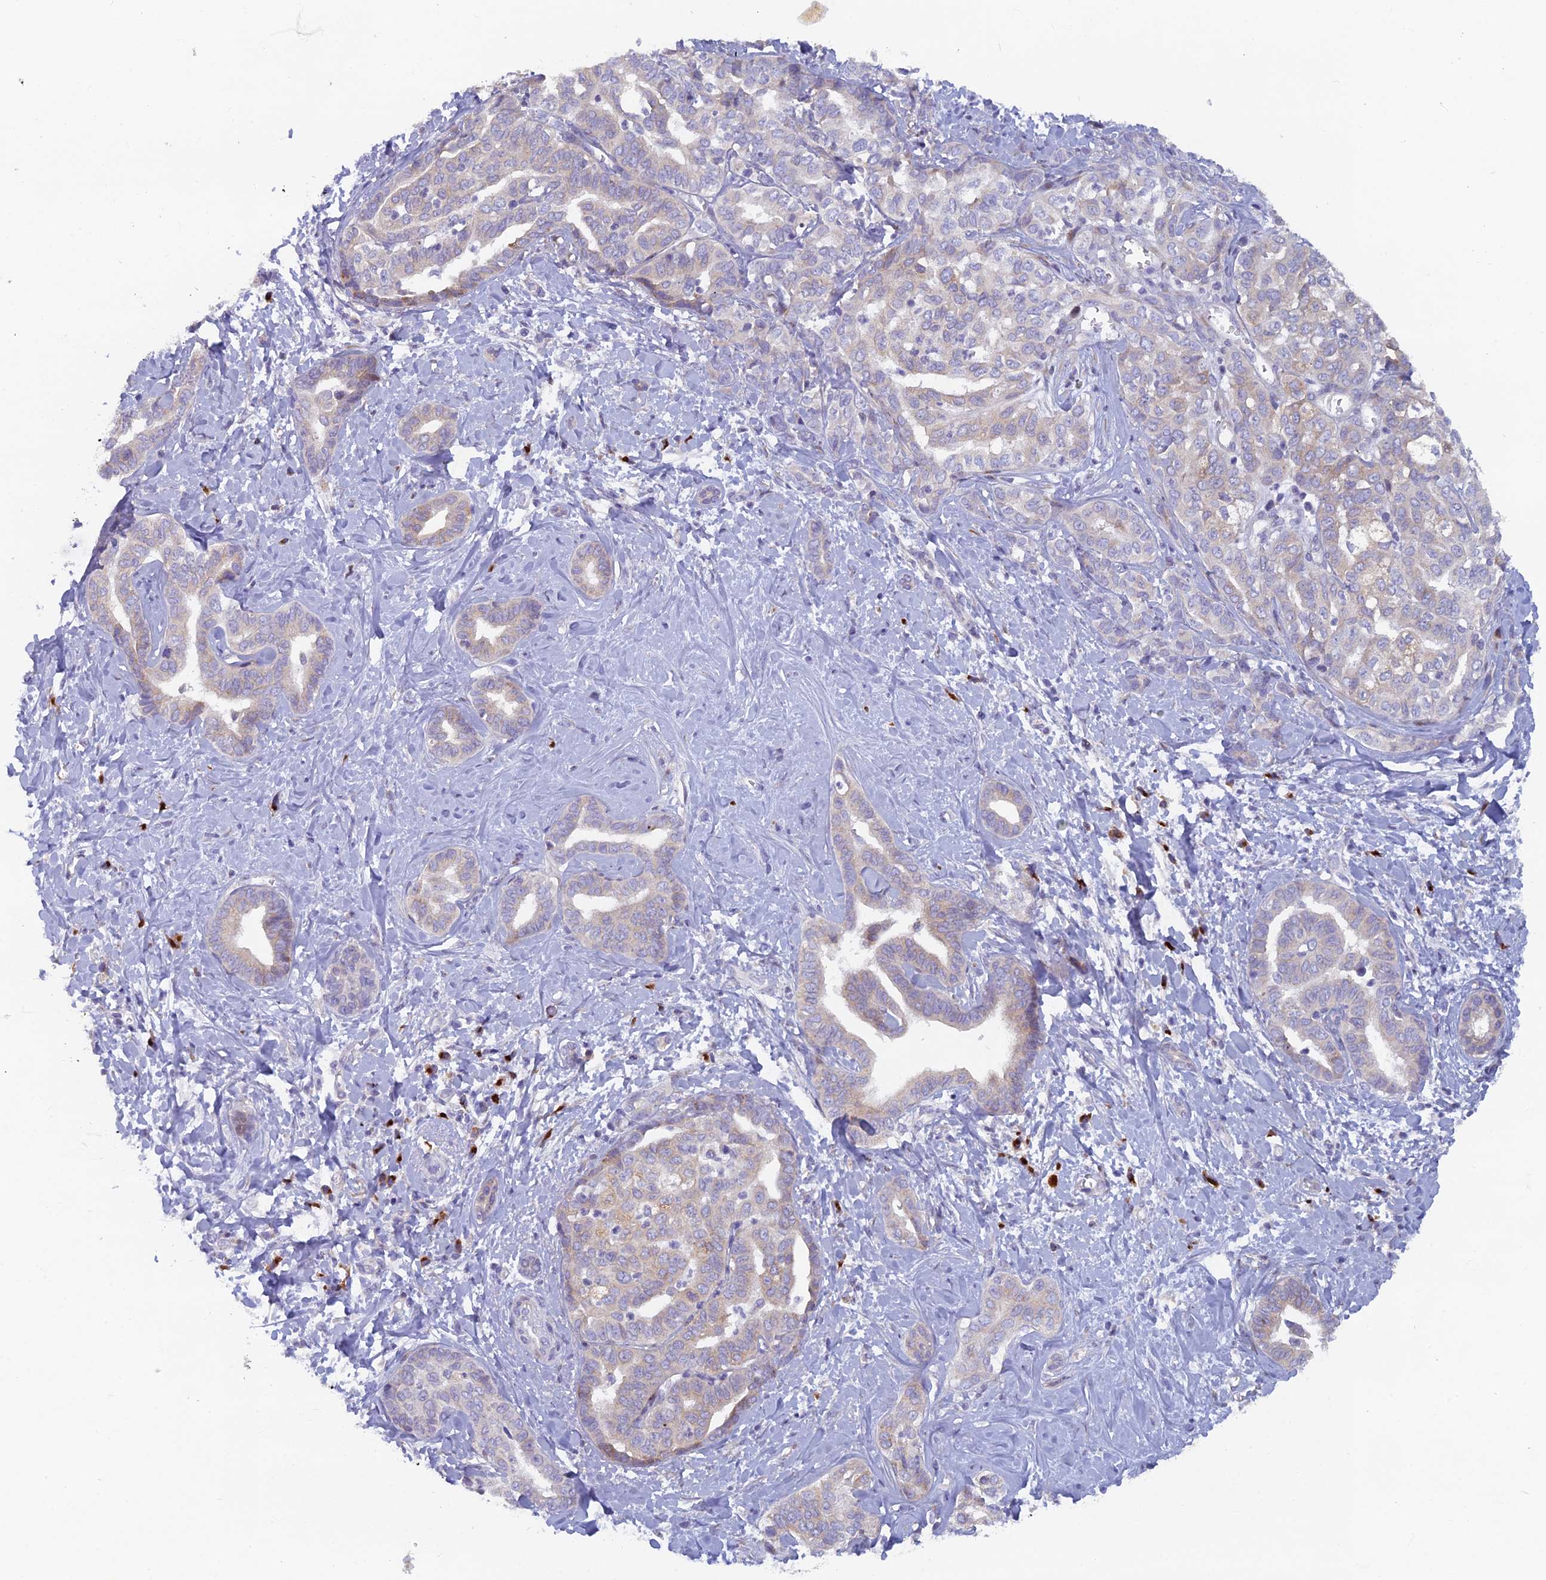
{"staining": {"intensity": "weak", "quantity": "<25%", "location": "cytoplasmic/membranous"}, "tissue": "liver cancer", "cell_type": "Tumor cells", "image_type": "cancer", "snomed": [{"axis": "morphology", "description": "Cholangiocarcinoma"}, {"axis": "topography", "description": "Liver"}], "caption": "This is an IHC histopathology image of human liver cancer (cholangiocarcinoma). There is no positivity in tumor cells.", "gene": "B9D2", "patient": {"sex": "female", "age": 77}}